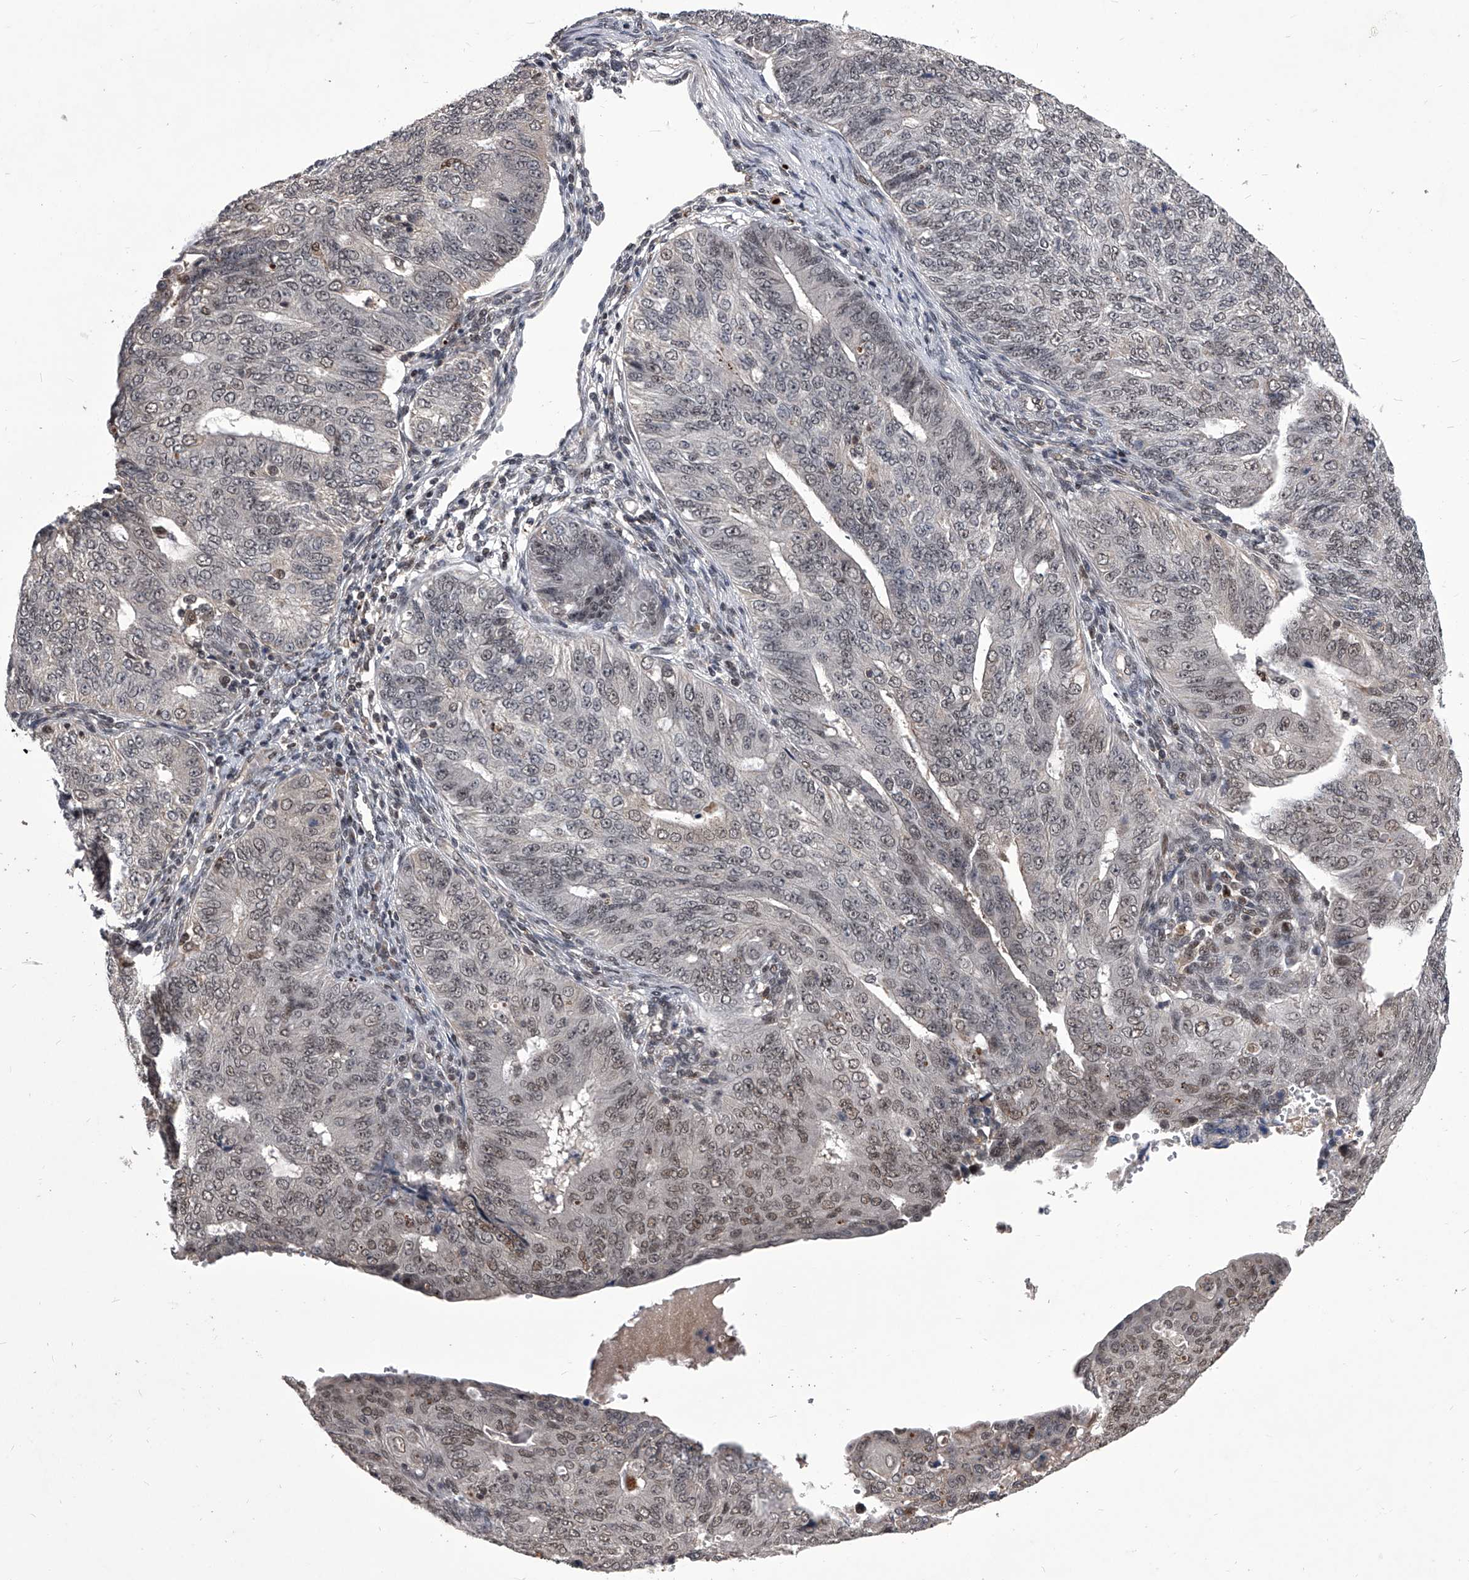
{"staining": {"intensity": "weak", "quantity": "25%-75%", "location": "nuclear"}, "tissue": "endometrial cancer", "cell_type": "Tumor cells", "image_type": "cancer", "snomed": [{"axis": "morphology", "description": "Adenocarcinoma, NOS"}, {"axis": "topography", "description": "Endometrium"}], "caption": "Immunohistochemical staining of human endometrial cancer (adenocarcinoma) reveals low levels of weak nuclear positivity in about 25%-75% of tumor cells. (Stains: DAB in brown, nuclei in blue, Microscopy: brightfield microscopy at high magnification).", "gene": "CMTR1", "patient": {"sex": "female", "age": 32}}